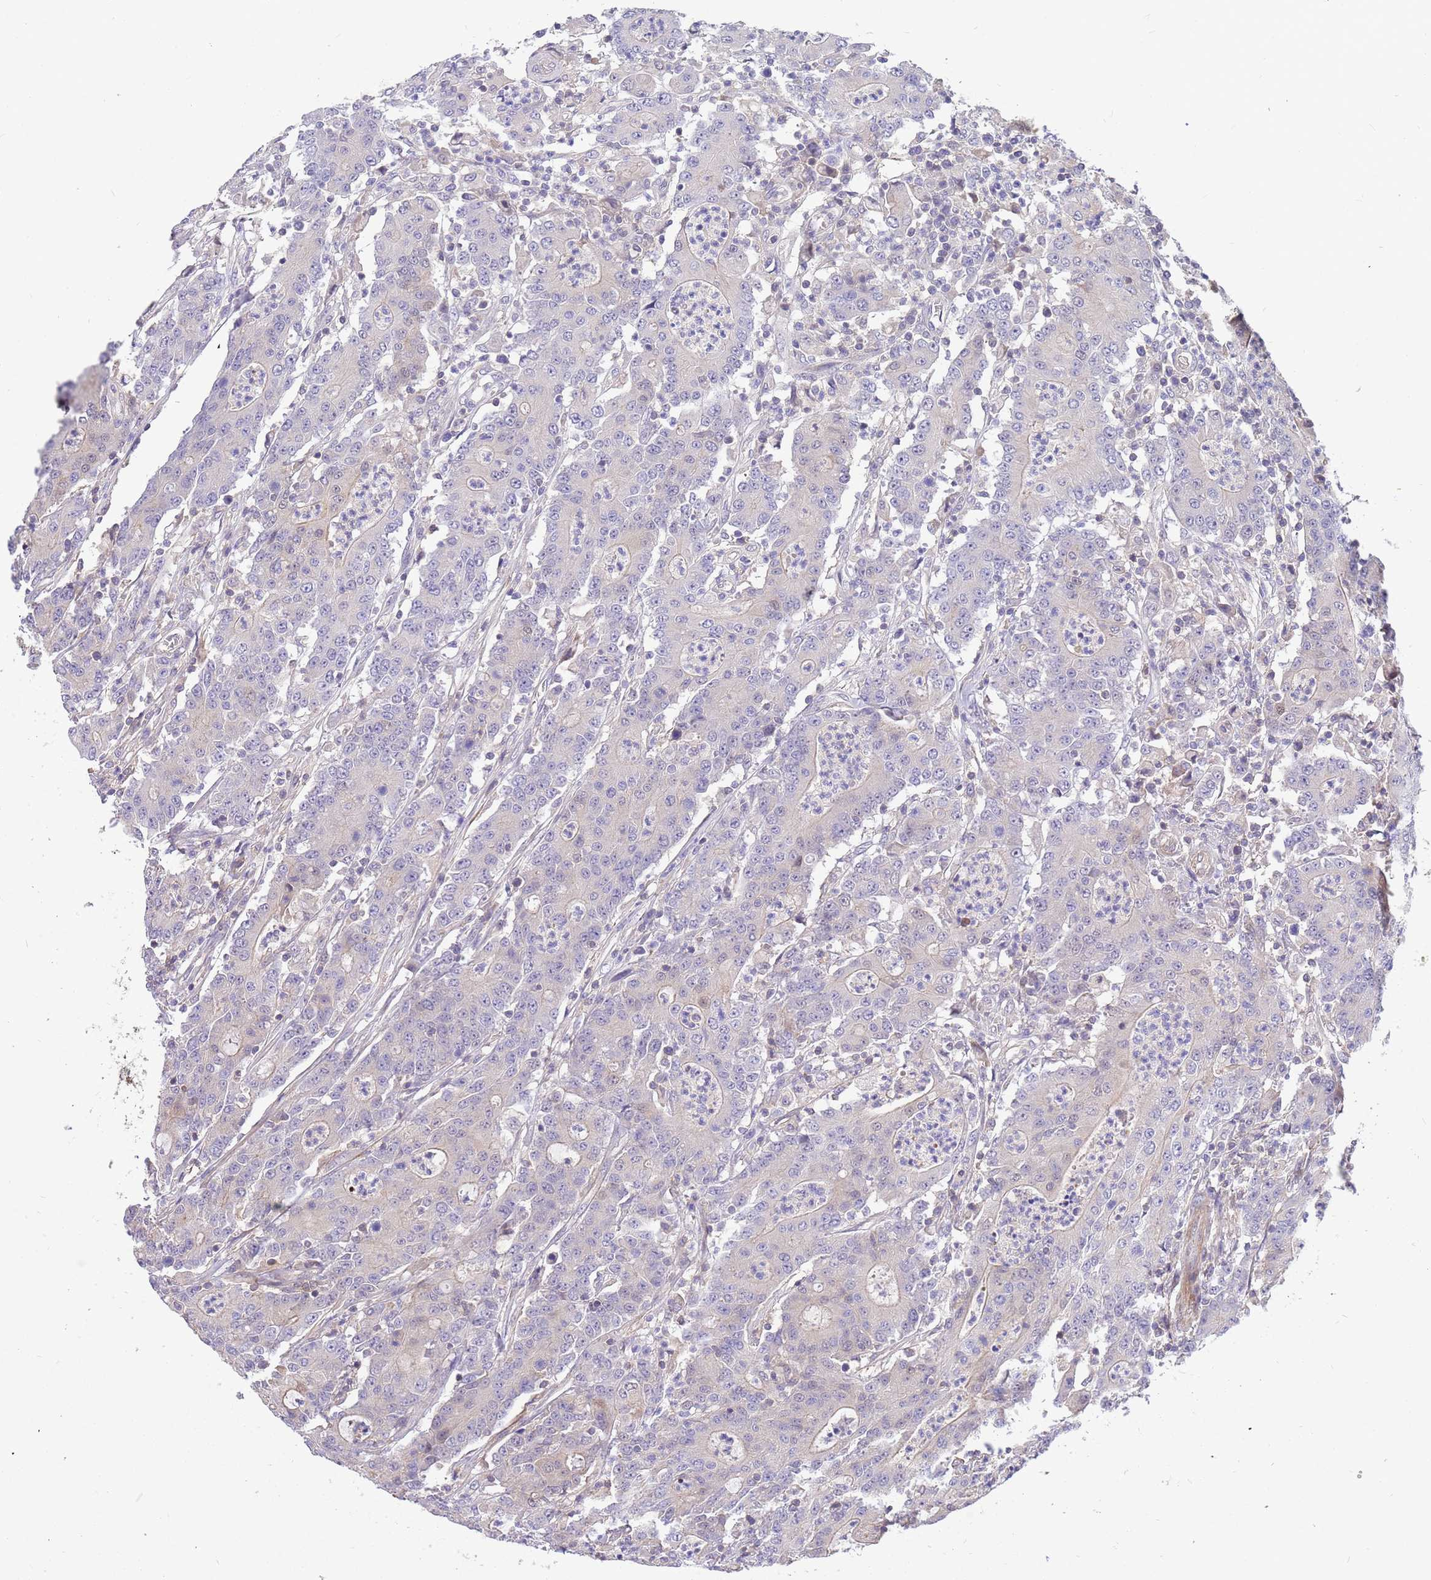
{"staining": {"intensity": "negative", "quantity": "none", "location": "none"}, "tissue": "colorectal cancer", "cell_type": "Tumor cells", "image_type": "cancer", "snomed": [{"axis": "morphology", "description": "Adenocarcinoma, NOS"}, {"axis": "topography", "description": "Colon"}], "caption": "Immunohistochemistry histopathology image of neoplastic tissue: colorectal cancer (adenocarcinoma) stained with DAB reveals no significant protein positivity in tumor cells.", "gene": "MVD", "patient": {"sex": "male", "age": 83}}